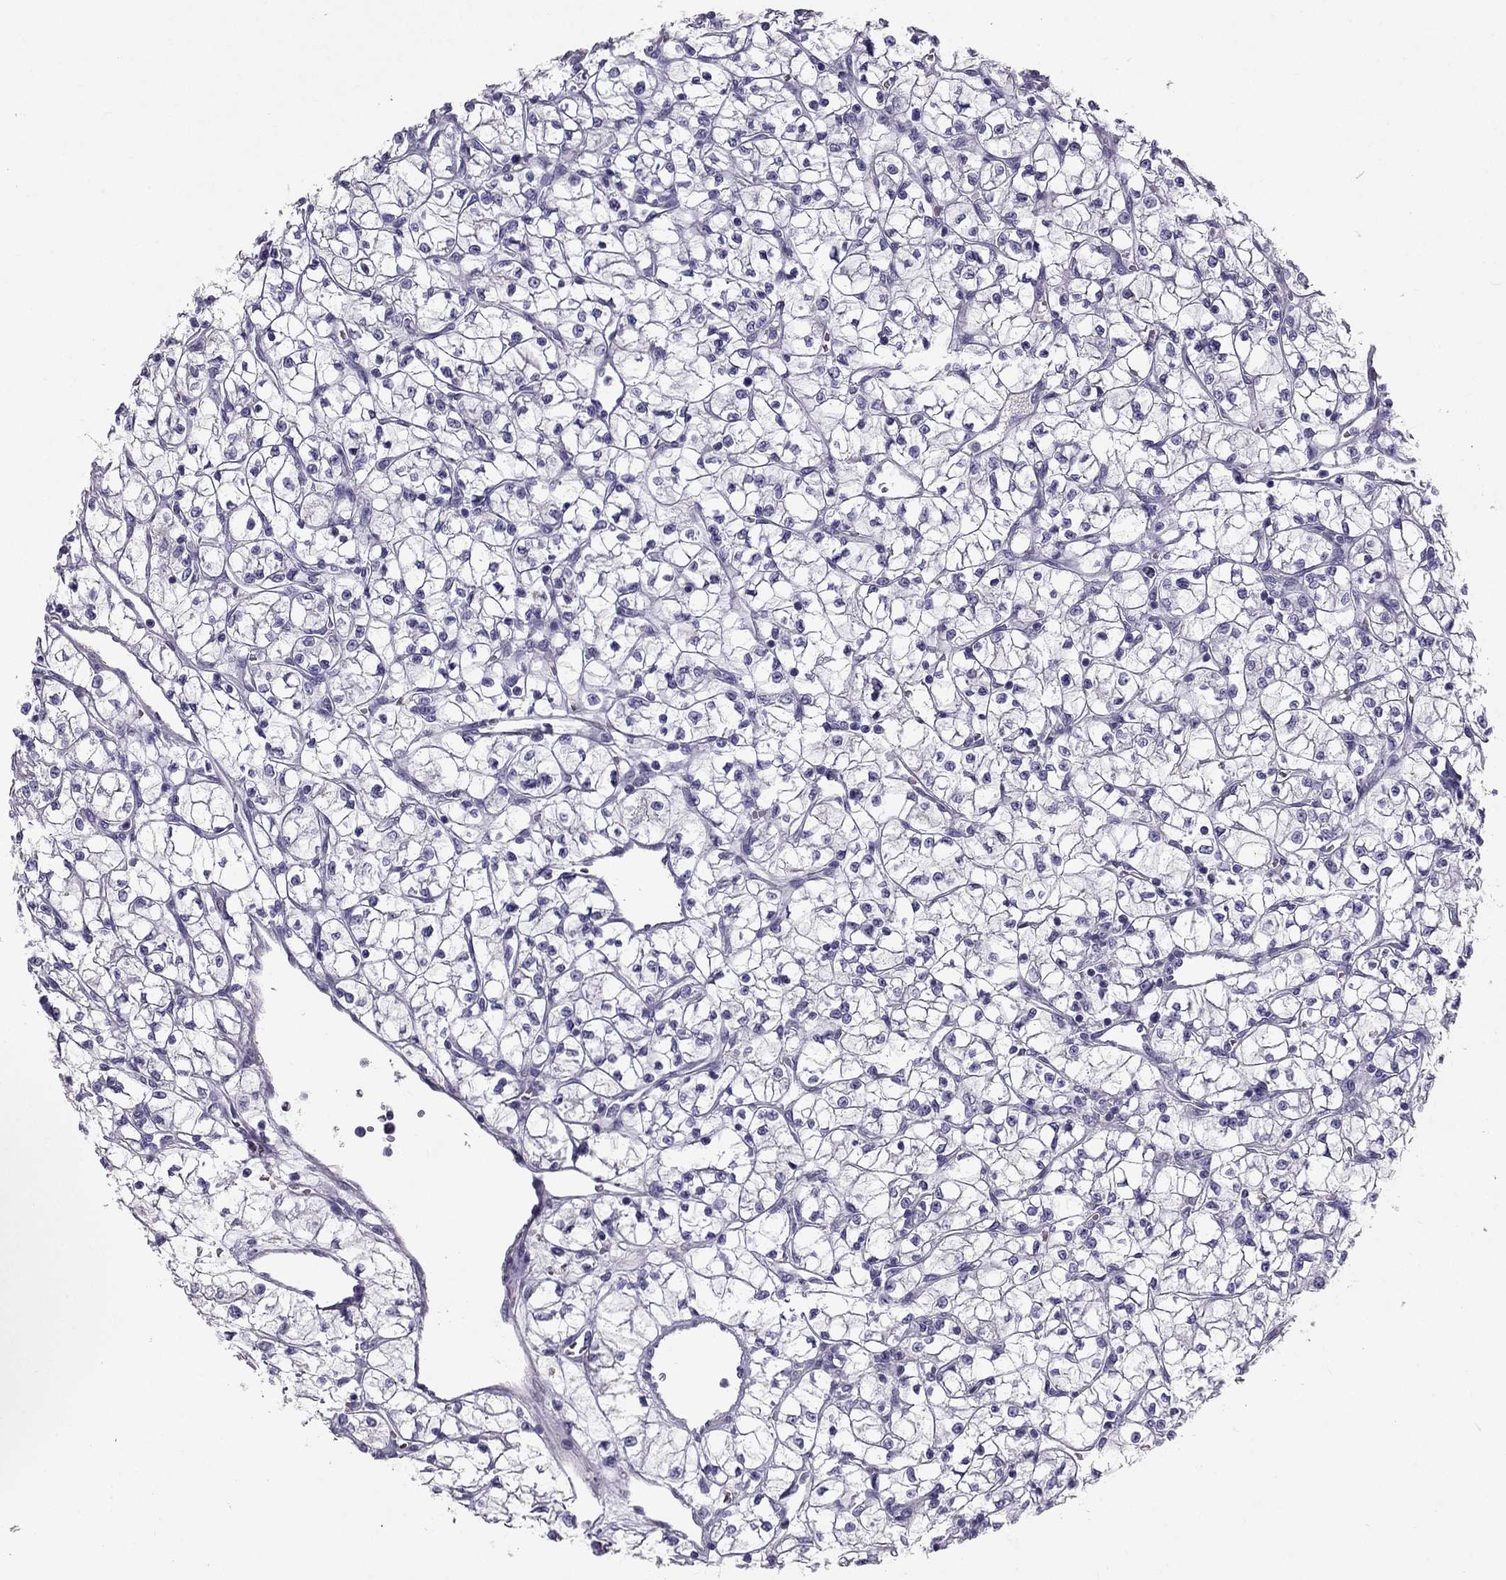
{"staining": {"intensity": "negative", "quantity": "none", "location": "none"}, "tissue": "renal cancer", "cell_type": "Tumor cells", "image_type": "cancer", "snomed": [{"axis": "morphology", "description": "Adenocarcinoma, NOS"}, {"axis": "topography", "description": "Kidney"}], "caption": "Immunohistochemical staining of renal adenocarcinoma reveals no significant expression in tumor cells.", "gene": "LMTK3", "patient": {"sex": "female", "age": 64}}